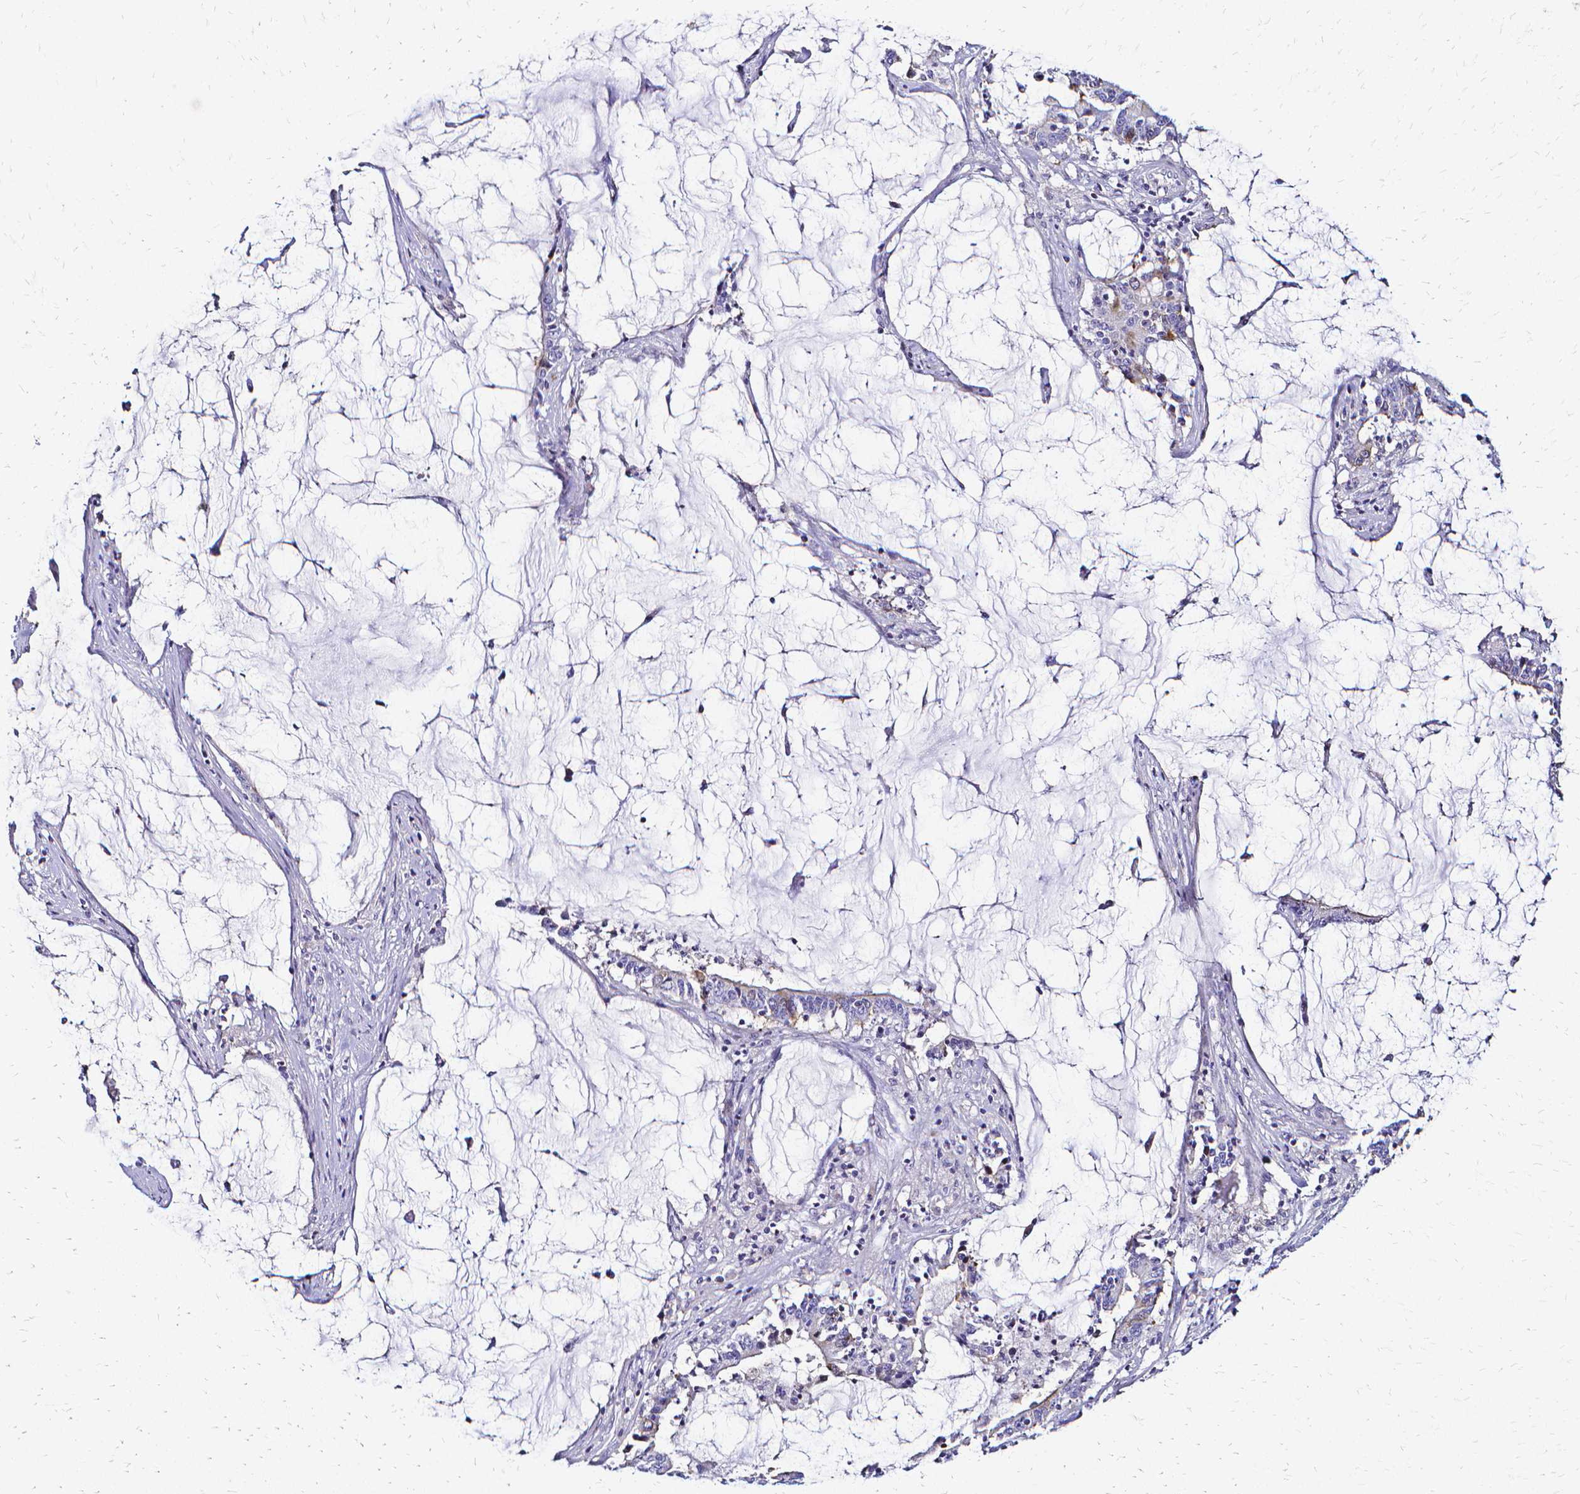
{"staining": {"intensity": "negative", "quantity": "none", "location": "none"}, "tissue": "stomach cancer", "cell_type": "Tumor cells", "image_type": "cancer", "snomed": [{"axis": "morphology", "description": "Adenocarcinoma, NOS"}, {"axis": "topography", "description": "Stomach, upper"}], "caption": "Human adenocarcinoma (stomach) stained for a protein using IHC demonstrates no expression in tumor cells.", "gene": "CCNB1", "patient": {"sex": "male", "age": 68}}